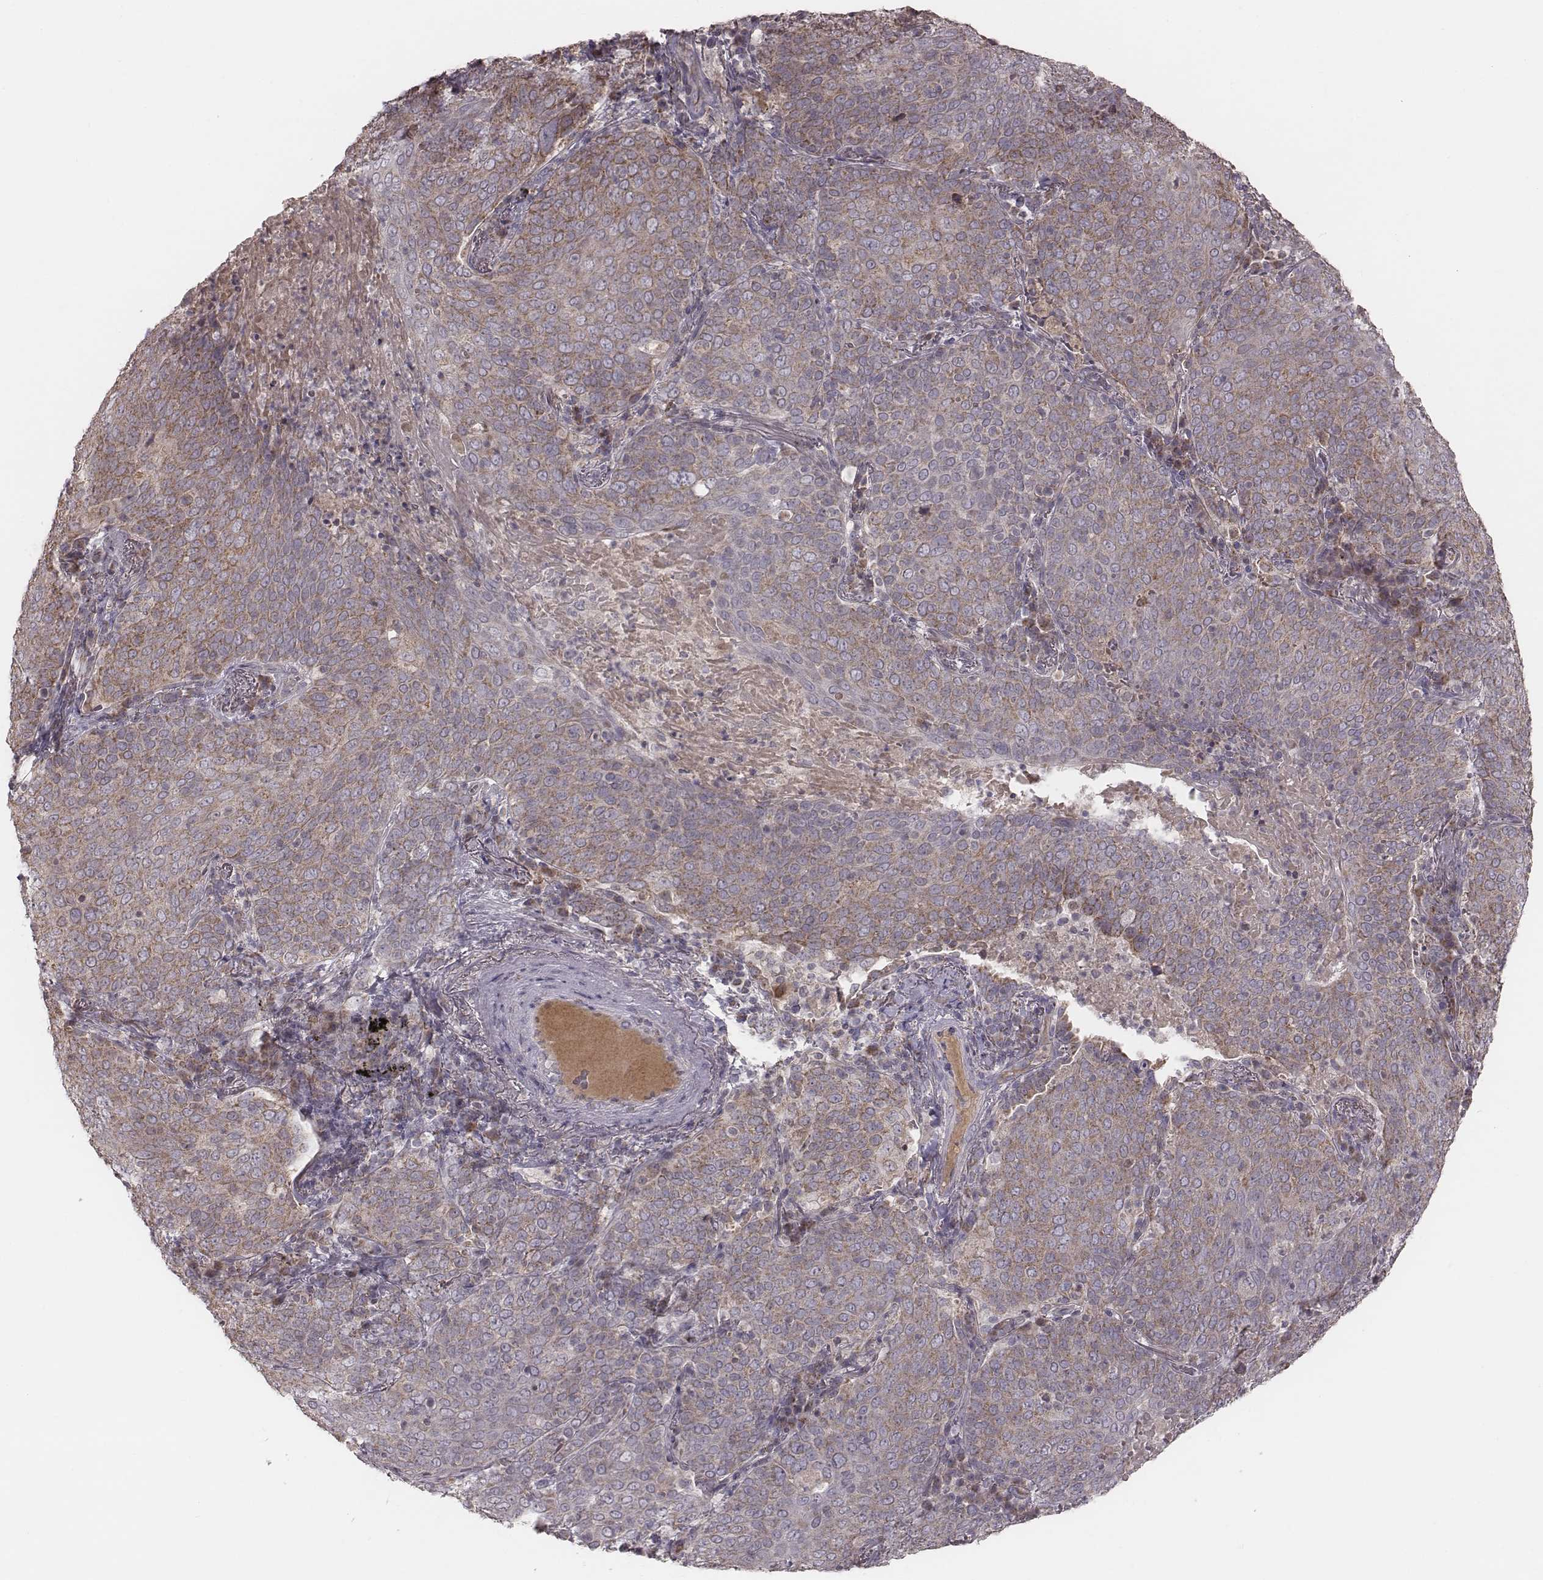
{"staining": {"intensity": "weak", "quantity": "25%-75%", "location": "cytoplasmic/membranous"}, "tissue": "lung cancer", "cell_type": "Tumor cells", "image_type": "cancer", "snomed": [{"axis": "morphology", "description": "Squamous cell carcinoma, NOS"}, {"axis": "topography", "description": "Lung"}], "caption": "Brown immunohistochemical staining in human lung squamous cell carcinoma displays weak cytoplasmic/membranous staining in about 25%-75% of tumor cells.", "gene": "MRPS27", "patient": {"sex": "male", "age": 82}}